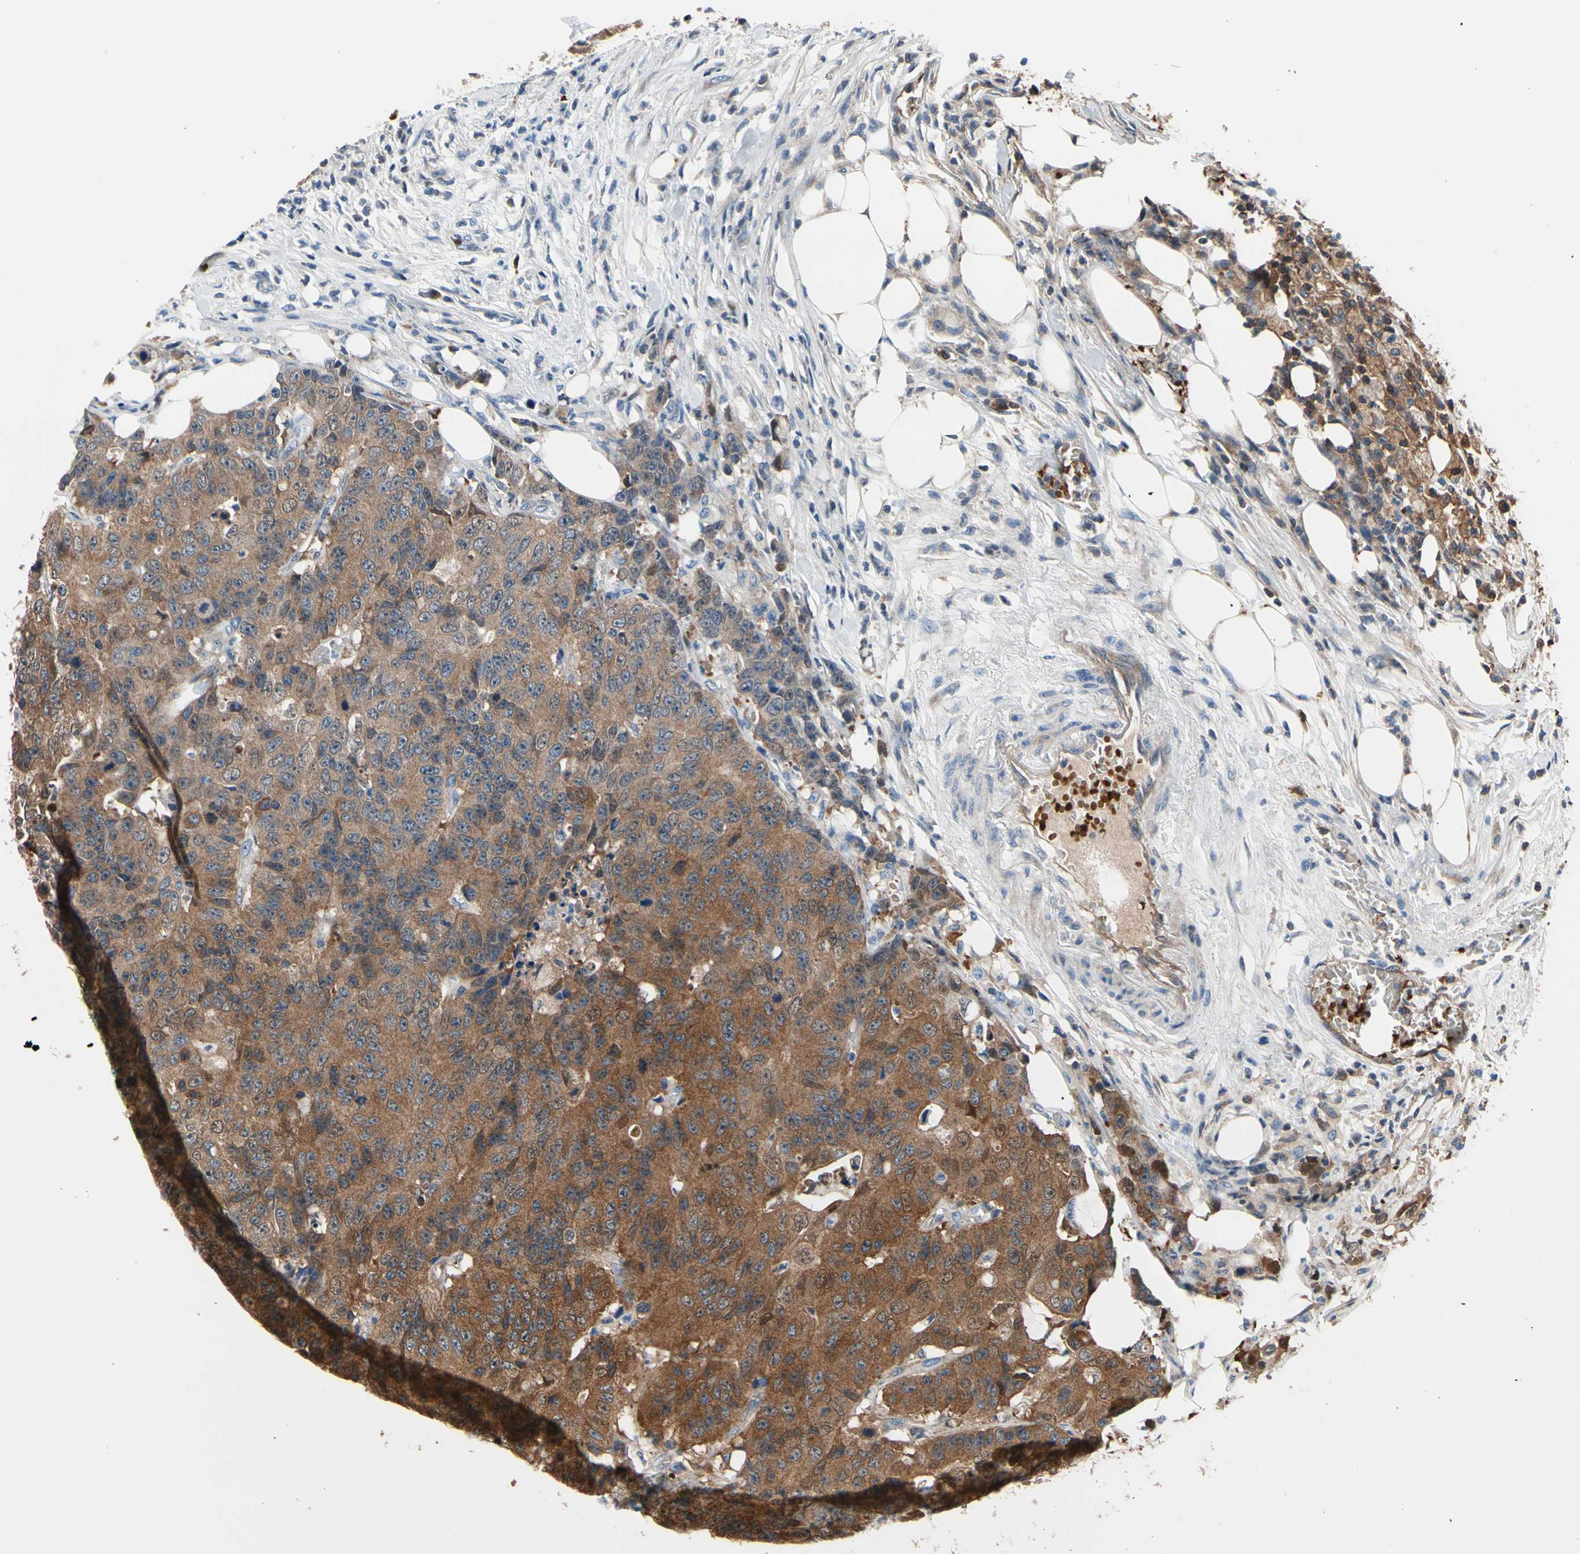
{"staining": {"intensity": "strong", "quantity": "25%-75%", "location": "cytoplasmic/membranous"}, "tissue": "colorectal cancer", "cell_type": "Tumor cells", "image_type": "cancer", "snomed": [{"axis": "morphology", "description": "Adenocarcinoma, NOS"}, {"axis": "topography", "description": "Colon"}], "caption": "The image exhibits staining of colorectal cancer, revealing strong cytoplasmic/membranous protein expression (brown color) within tumor cells.", "gene": "PRDX2", "patient": {"sex": "female", "age": 86}}